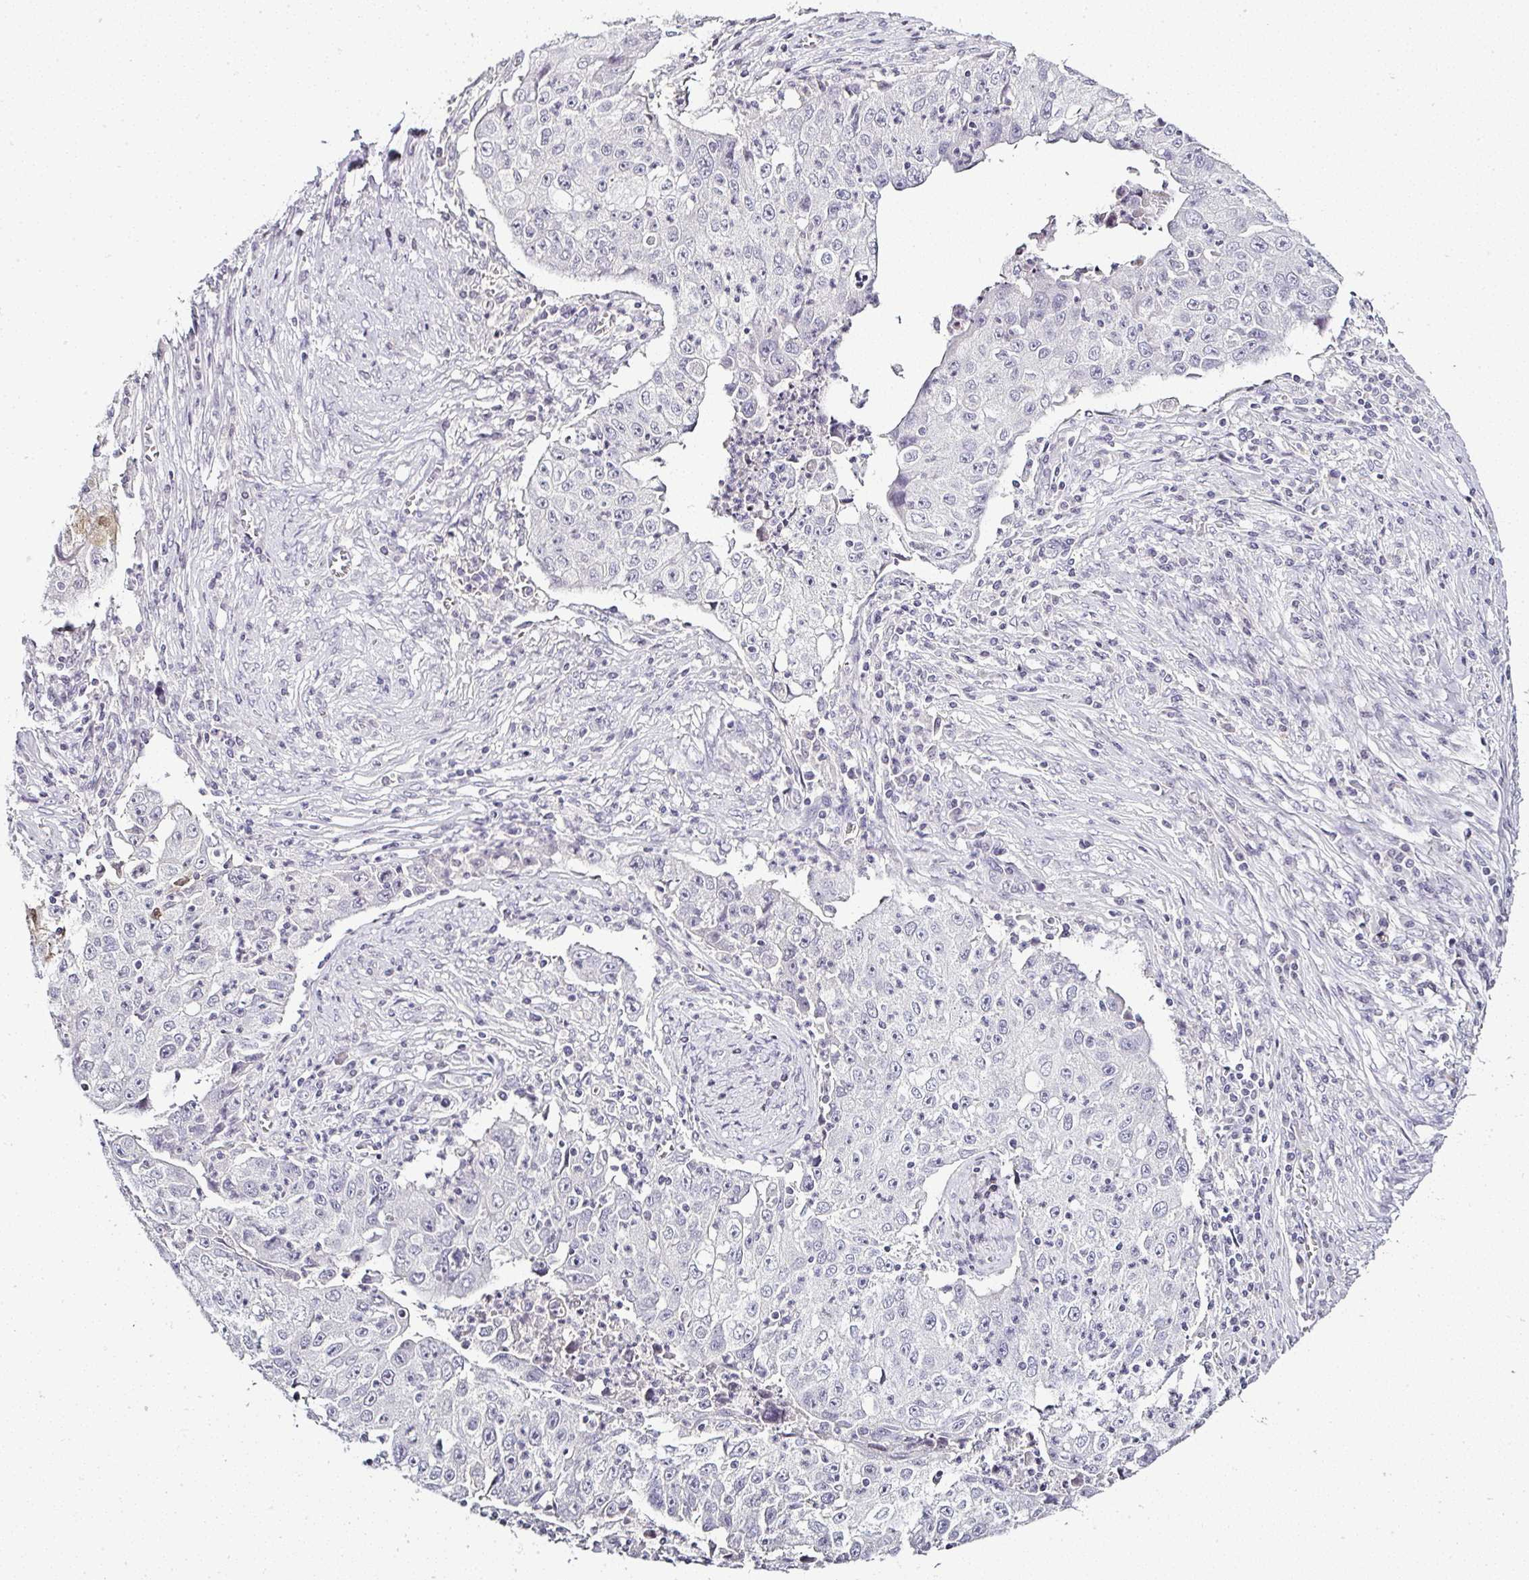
{"staining": {"intensity": "negative", "quantity": "none", "location": "none"}, "tissue": "lung cancer", "cell_type": "Tumor cells", "image_type": "cancer", "snomed": [{"axis": "morphology", "description": "Squamous cell carcinoma, NOS"}, {"axis": "topography", "description": "Lung"}], "caption": "Immunohistochemistry micrograph of neoplastic tissue: lung cancer (squamous cell carcinoma) stained with DAB (3,3'-diaminobenzidine) demonstrates no significant protein staining in tumor cells.", "gene": "SERPINB3", "patient": {"sex": "male", "age": 64}}